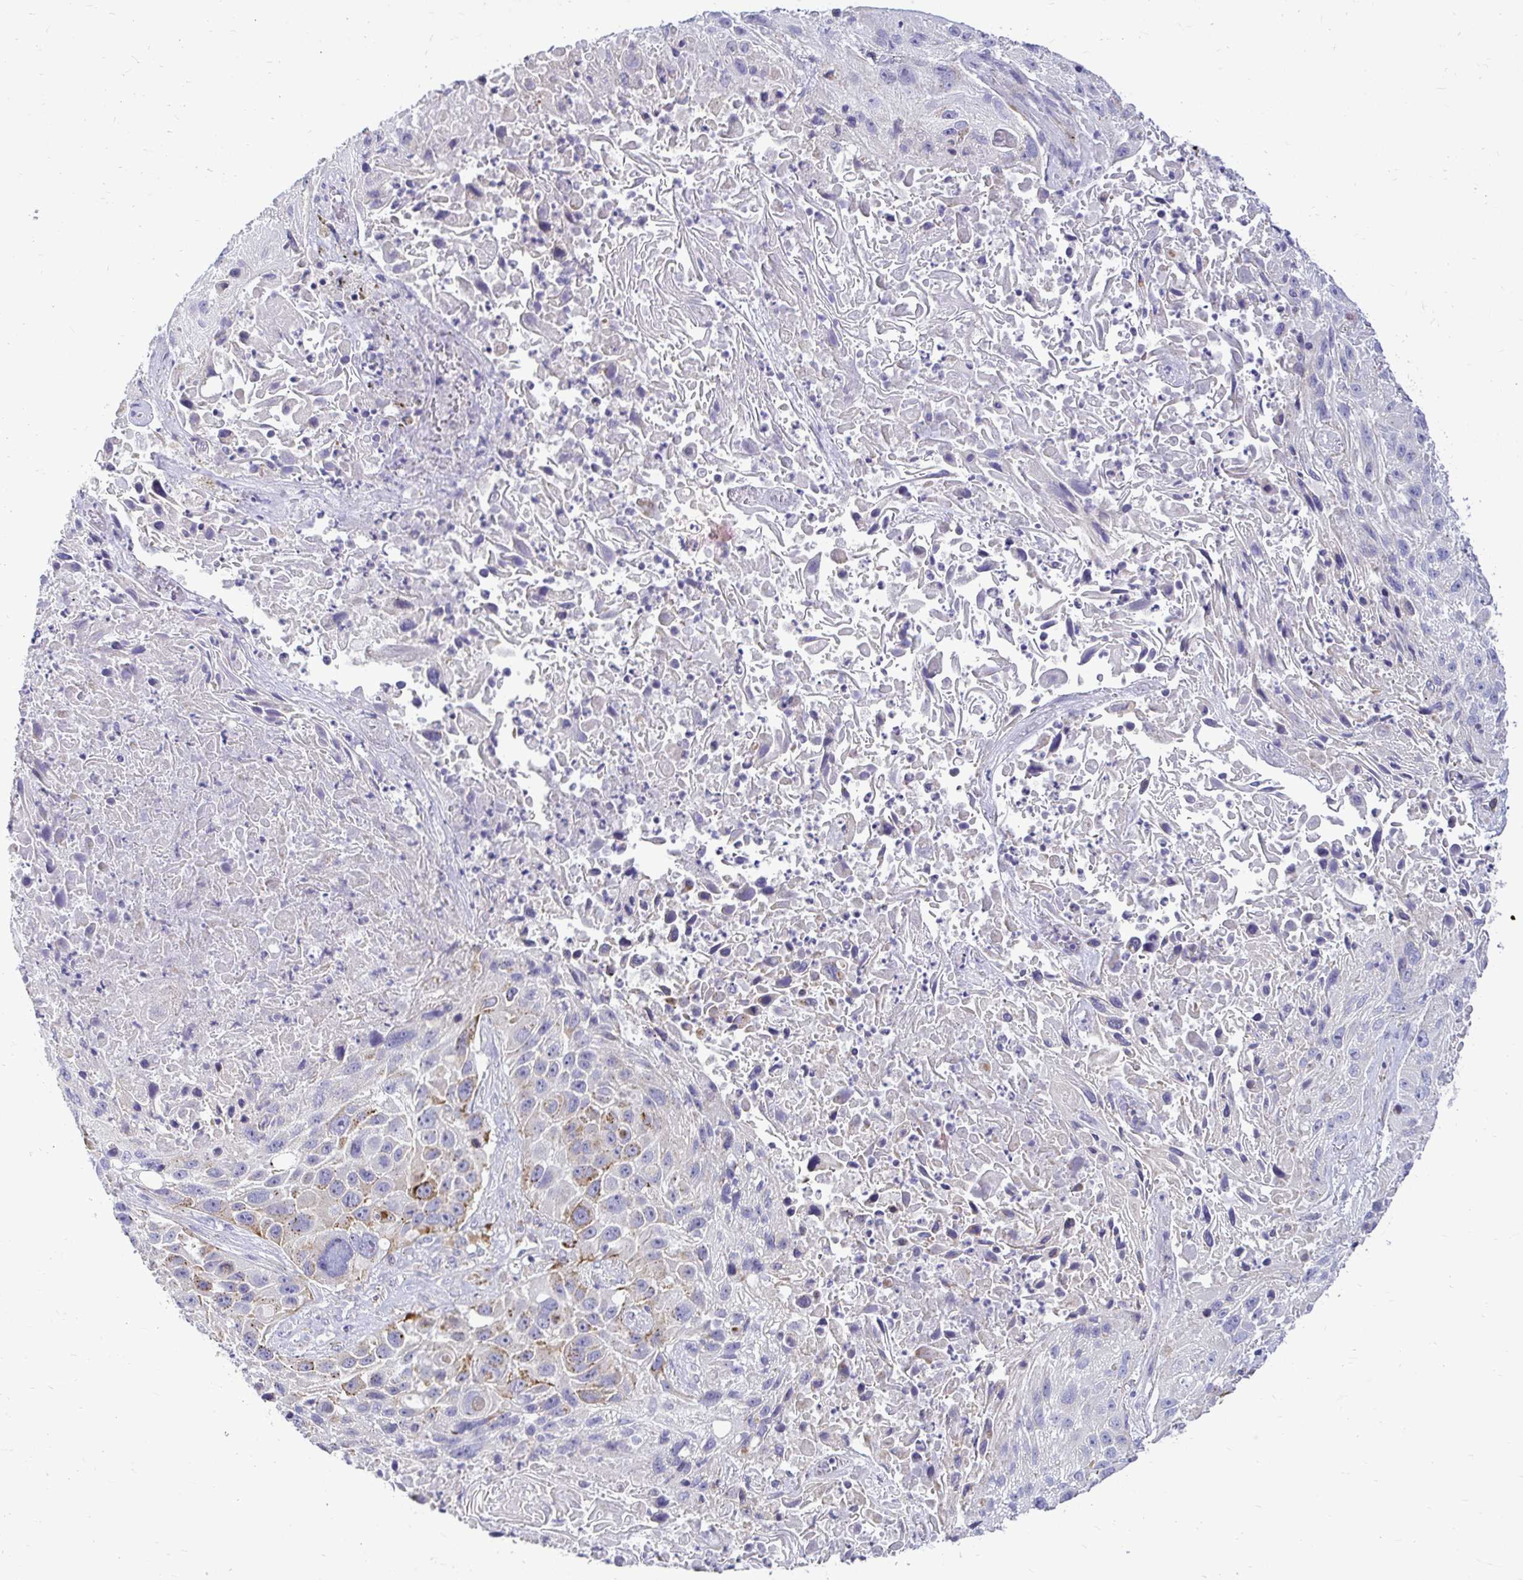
{"staining": {"intensity": "moderate", "quantity": "<25%", "location": "cytoplasmic/membranous"}, "tissue": "lung cancer", "cell_type": "Tumor cells", "image_type": "cancer", "snomed": [{"axis": "morphology", "description": "Normal morphology"}, {"axis": "morphology", "description": "Squamous cell carcinoma, NOS"}, {"axis": "topography", "description": "Lymph node"}, {"axis": "topography", "description": "Lung"}], "caption": "Human lung cancer stained with a protein marker reveals moderate staining in tumor cells.", "gene": "PKN3", "patient": {"sex": "male", "age": 67}}